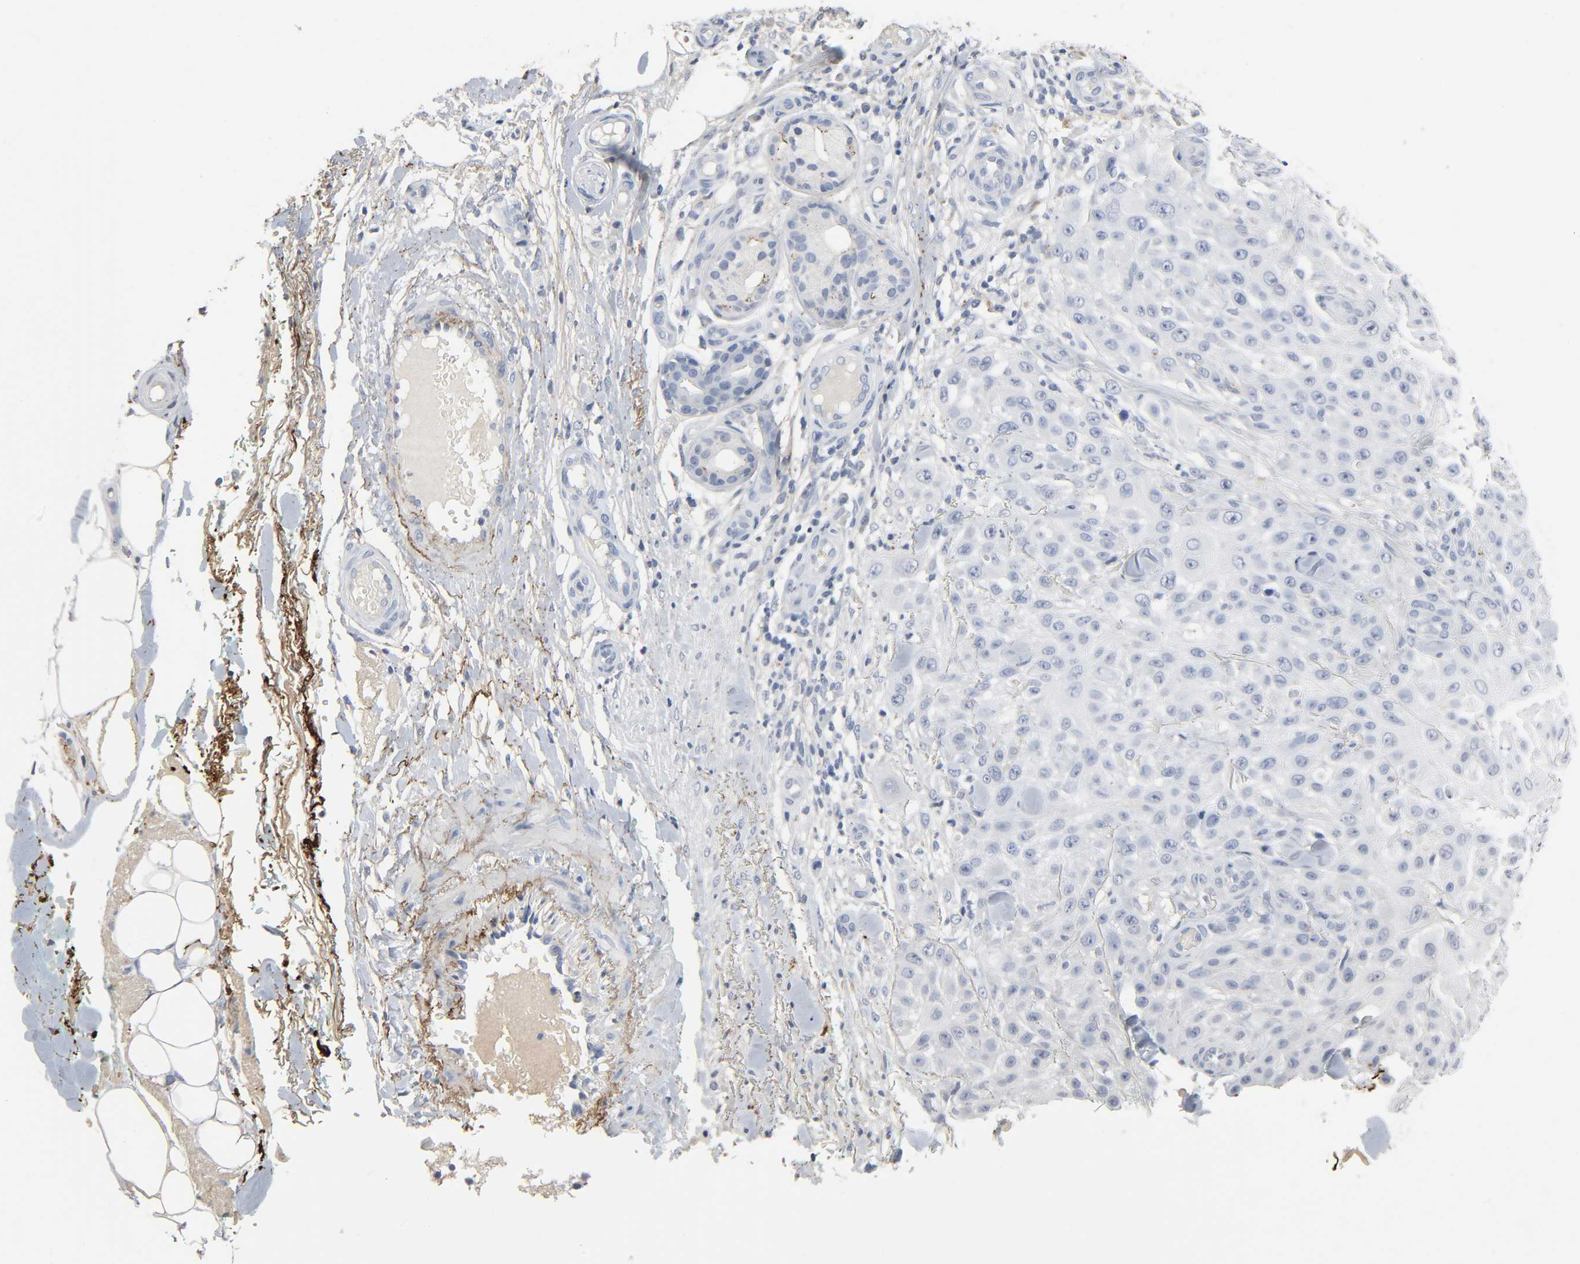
{"staining": {"intensity": "negative", "quantity": "none", "location": "none"}, "tissue": "skin cancer", "cell_type": "Tumor cells", "image_type": "cancer", "snomed": [{"axis": "morphology", "description": "Squamous cell carcinoma, NOS"}, {"axis": "topography", "description": "Skin"}], "caption": "Immunohistochemical staining of human skin cancer (squamous cell carcinoma) exhibits no significant expression in tumor cells.", "gene": "FBLN5", "patient": {"sex": "female", "age": 42}}